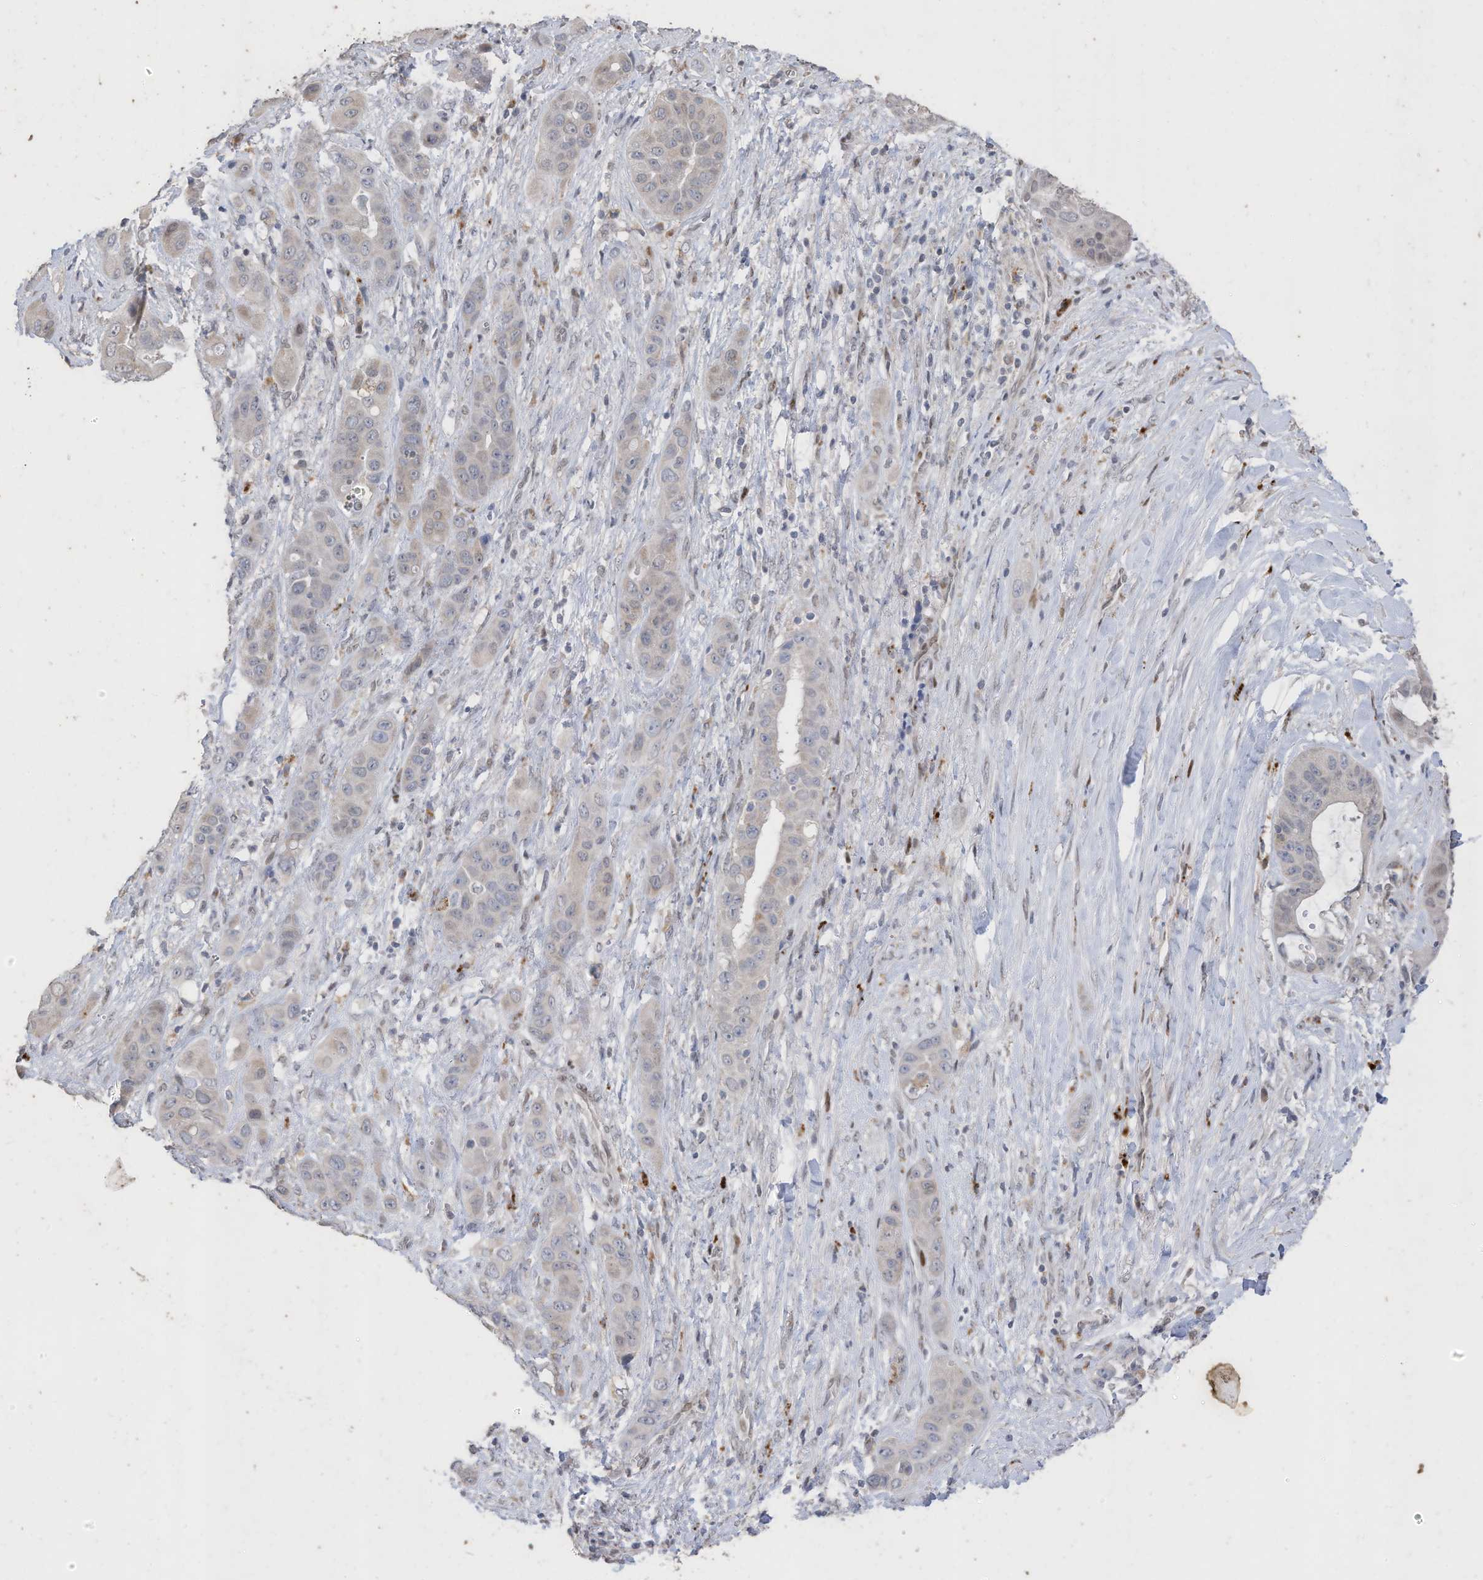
{"staining": {"intensity": "negative", "quantity": "none", "location": "none"}, "tissue": "liver cancer", "cell_type": "Tumor cells", "image_type": "cancer", "snomed": [{"axis": "morphology", "description": "Cholangiocarcinoma"}, {"axis": "topography", "description": "Liver"}], "caption": "IHC photomicrograph of neoplastic tissue: human liver cancer stained with DAB displays no significant protein staining in tumor cells. (IHC, brightfield microscopy, high magnification).", "gene": "RABL3", "patient": {"sex": "female", "age": 52}}